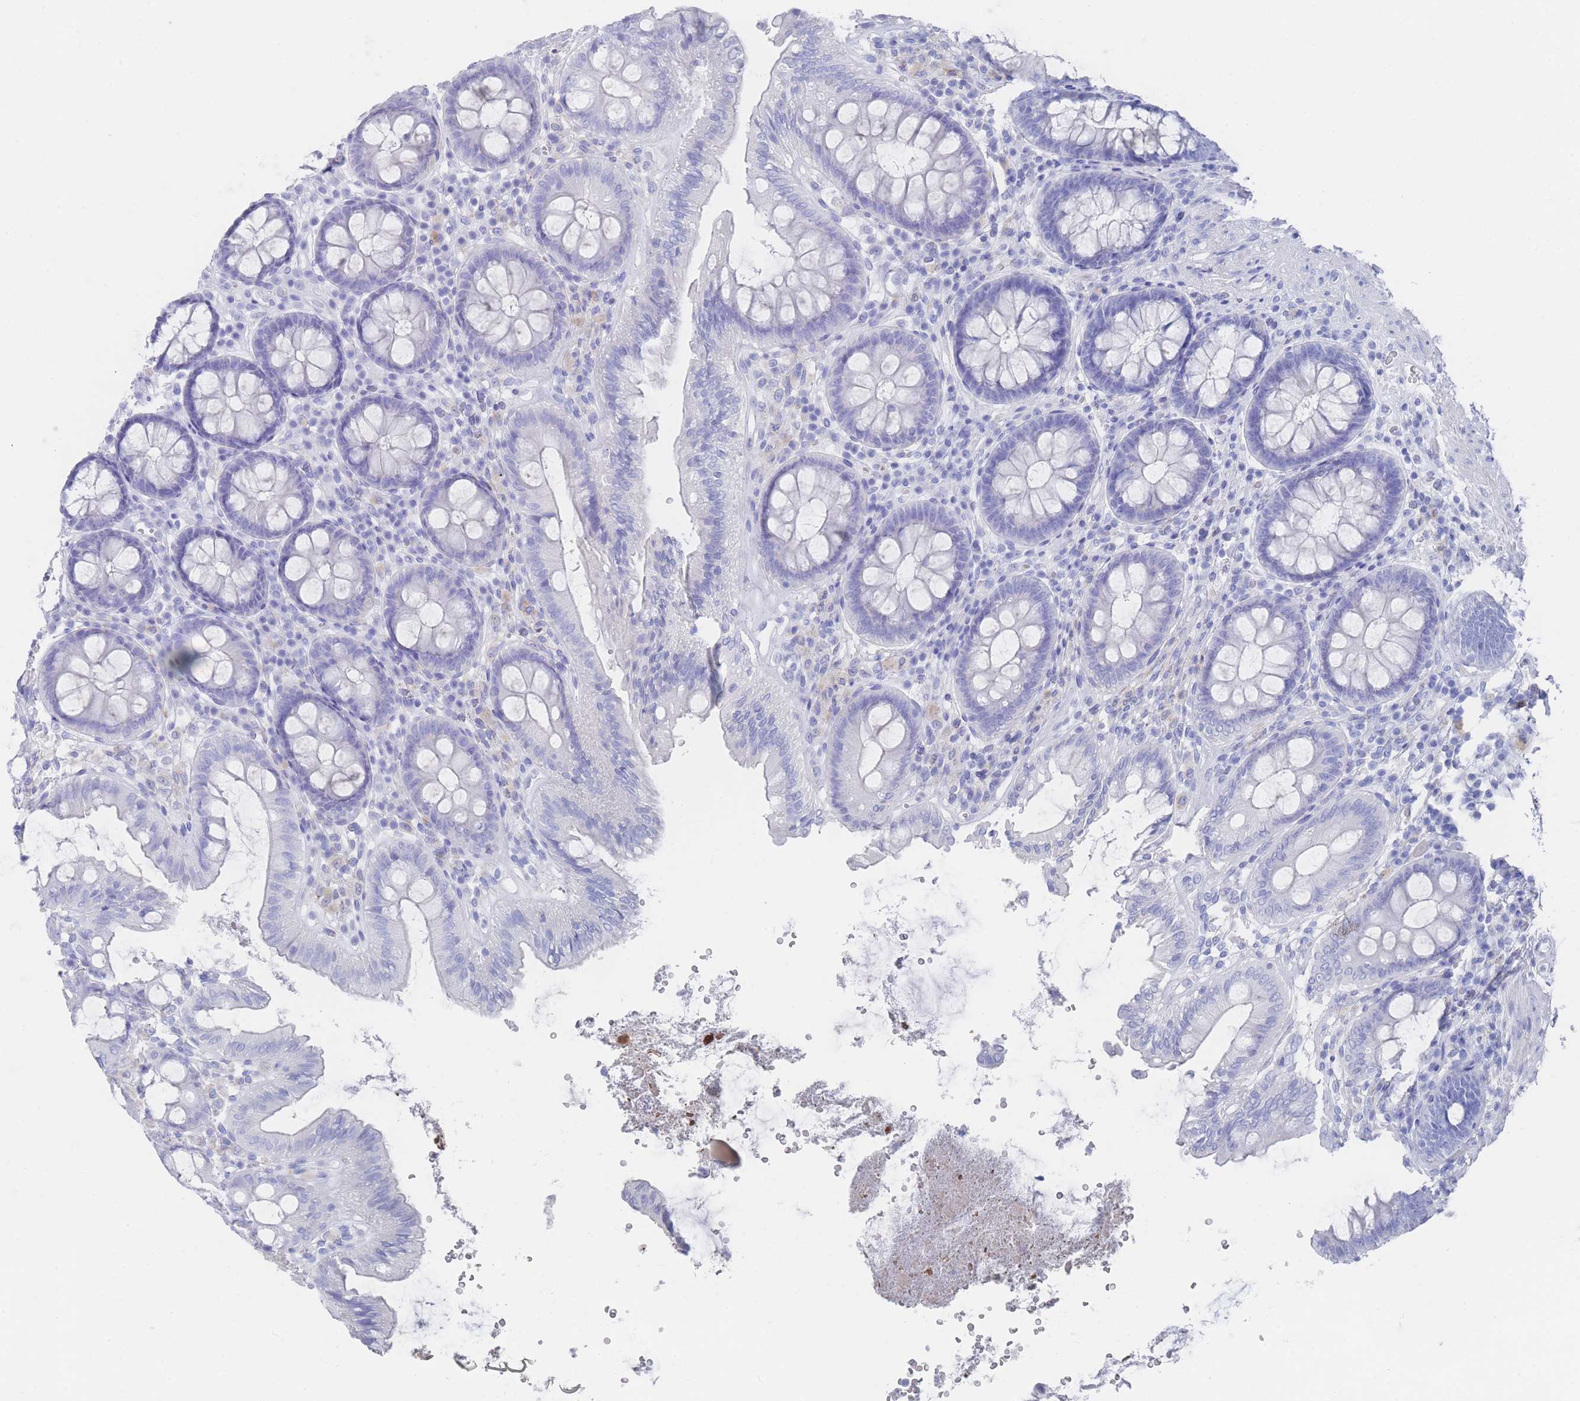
{"staining": {"intensity": "negative", "quantity": "none", "location": "none"}, "tissue": "colon", "cell_type": "Endothelial cells", "image_type": "normal", "snomed": [{"axis": "morphology", "description": "Normal tissue, NOS"}, {"axis": "topography", "description": "Colon"}], "caption": "Immunohistochemistry (IHC) histopathology image of normal human colon stained for a protein (brown), which displays no staining in endothelial cells. (DAB immunohistochemistry, high magnification).", "gene": "LRRC37A2", "patient": {"sex": "male", "age": 84}}